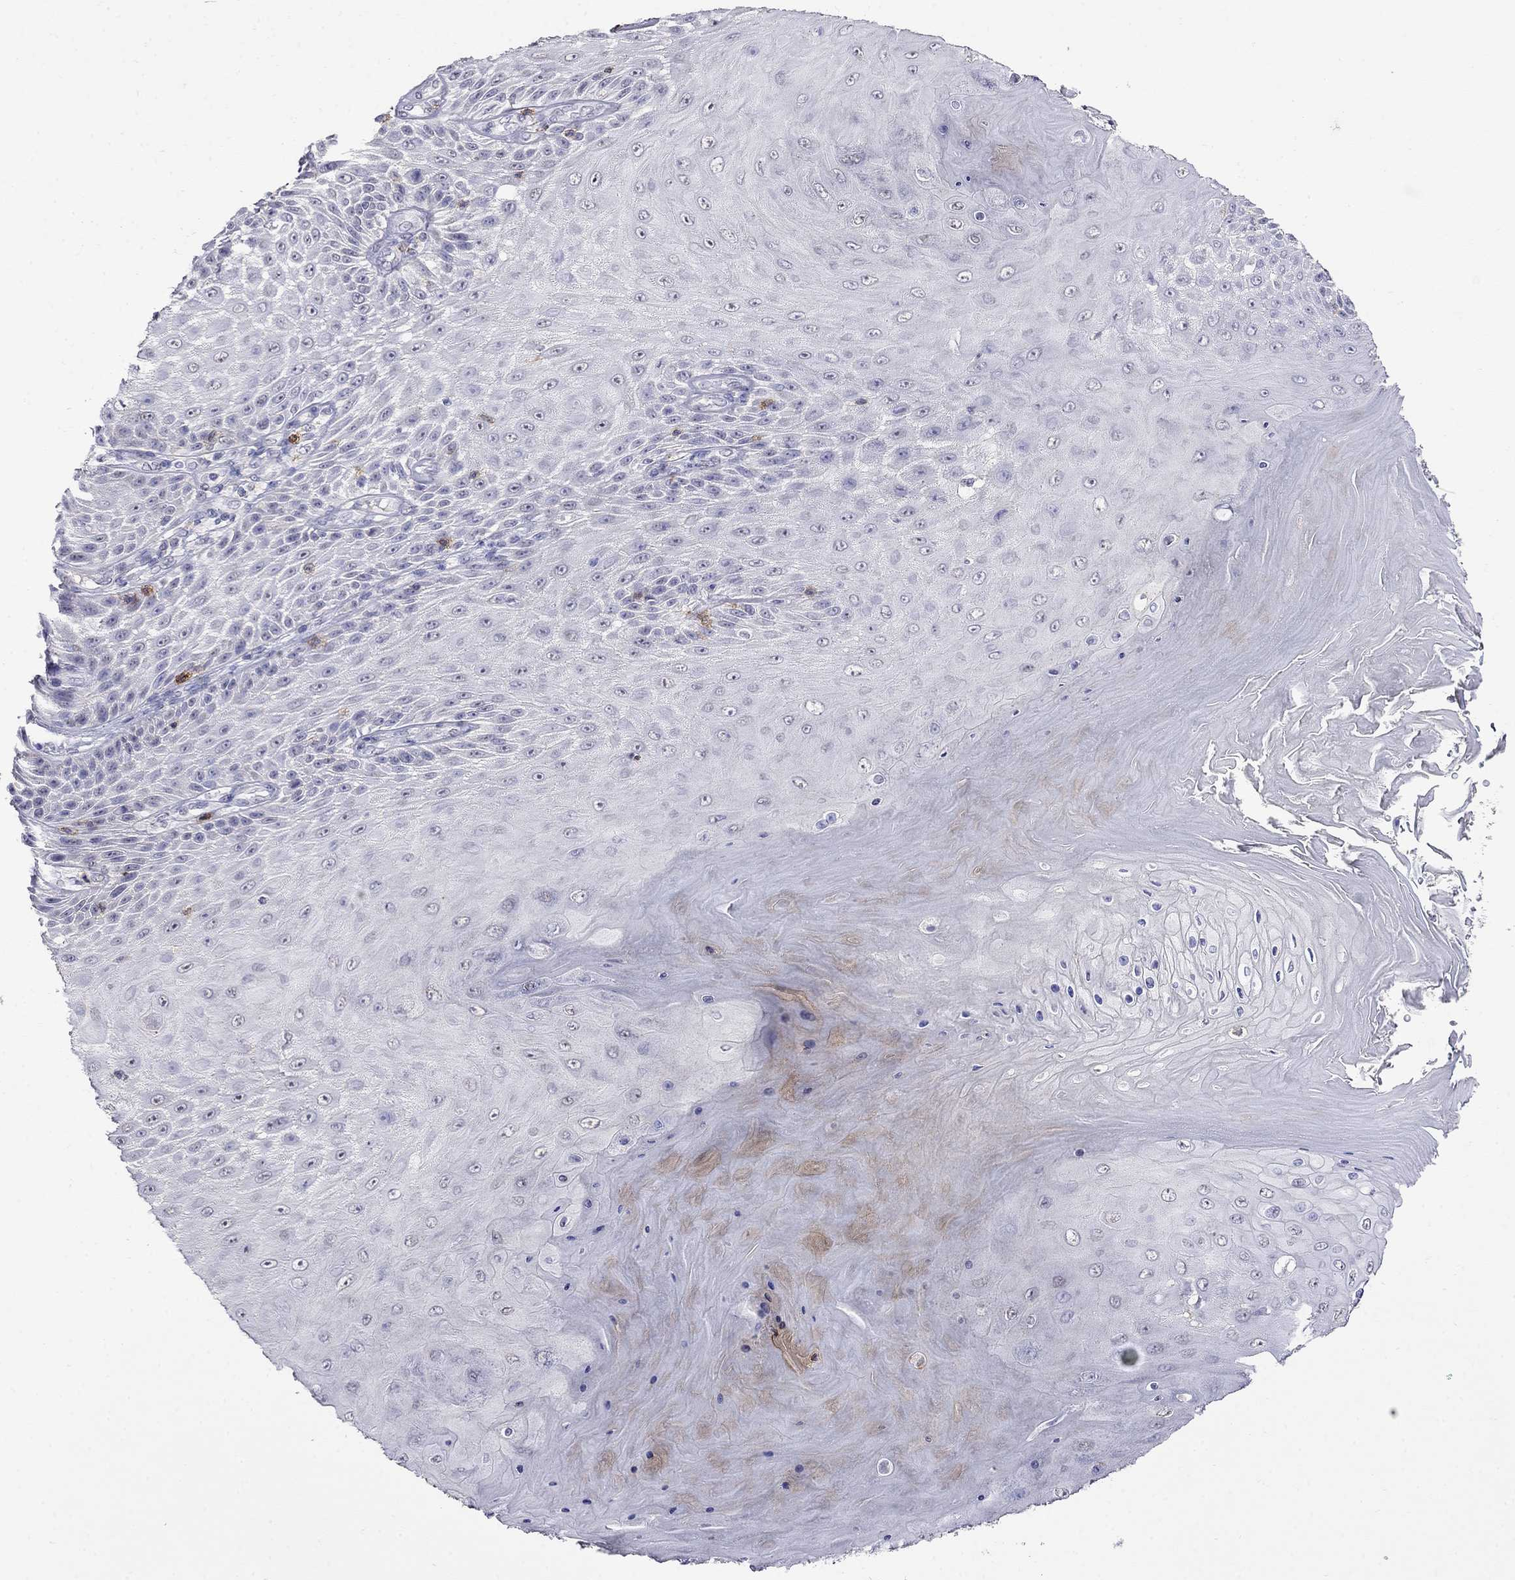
{"staining": {"intensity": "negative", "quantity": "none", "location": "none"}, "tissue": "skin cancer", "cell_type": "Tumor cells", "image_type": "cancer", "snomed": [{"axis": "morphology", "description": "Squamous cell carcinoma, NOS"}, {"axis": "topography", "description": "Skin"}], "caption": "Immunohistochemistry (IHC) micrograph of neoplastic tissue: squamous cell carcinoma (skin) stained with DAB (3,3'-diaminobenzidine) displays no significant protein positivity in tumor cells.", "gene": "CD8B", "patient": {"sex": "male", "age": 62}}